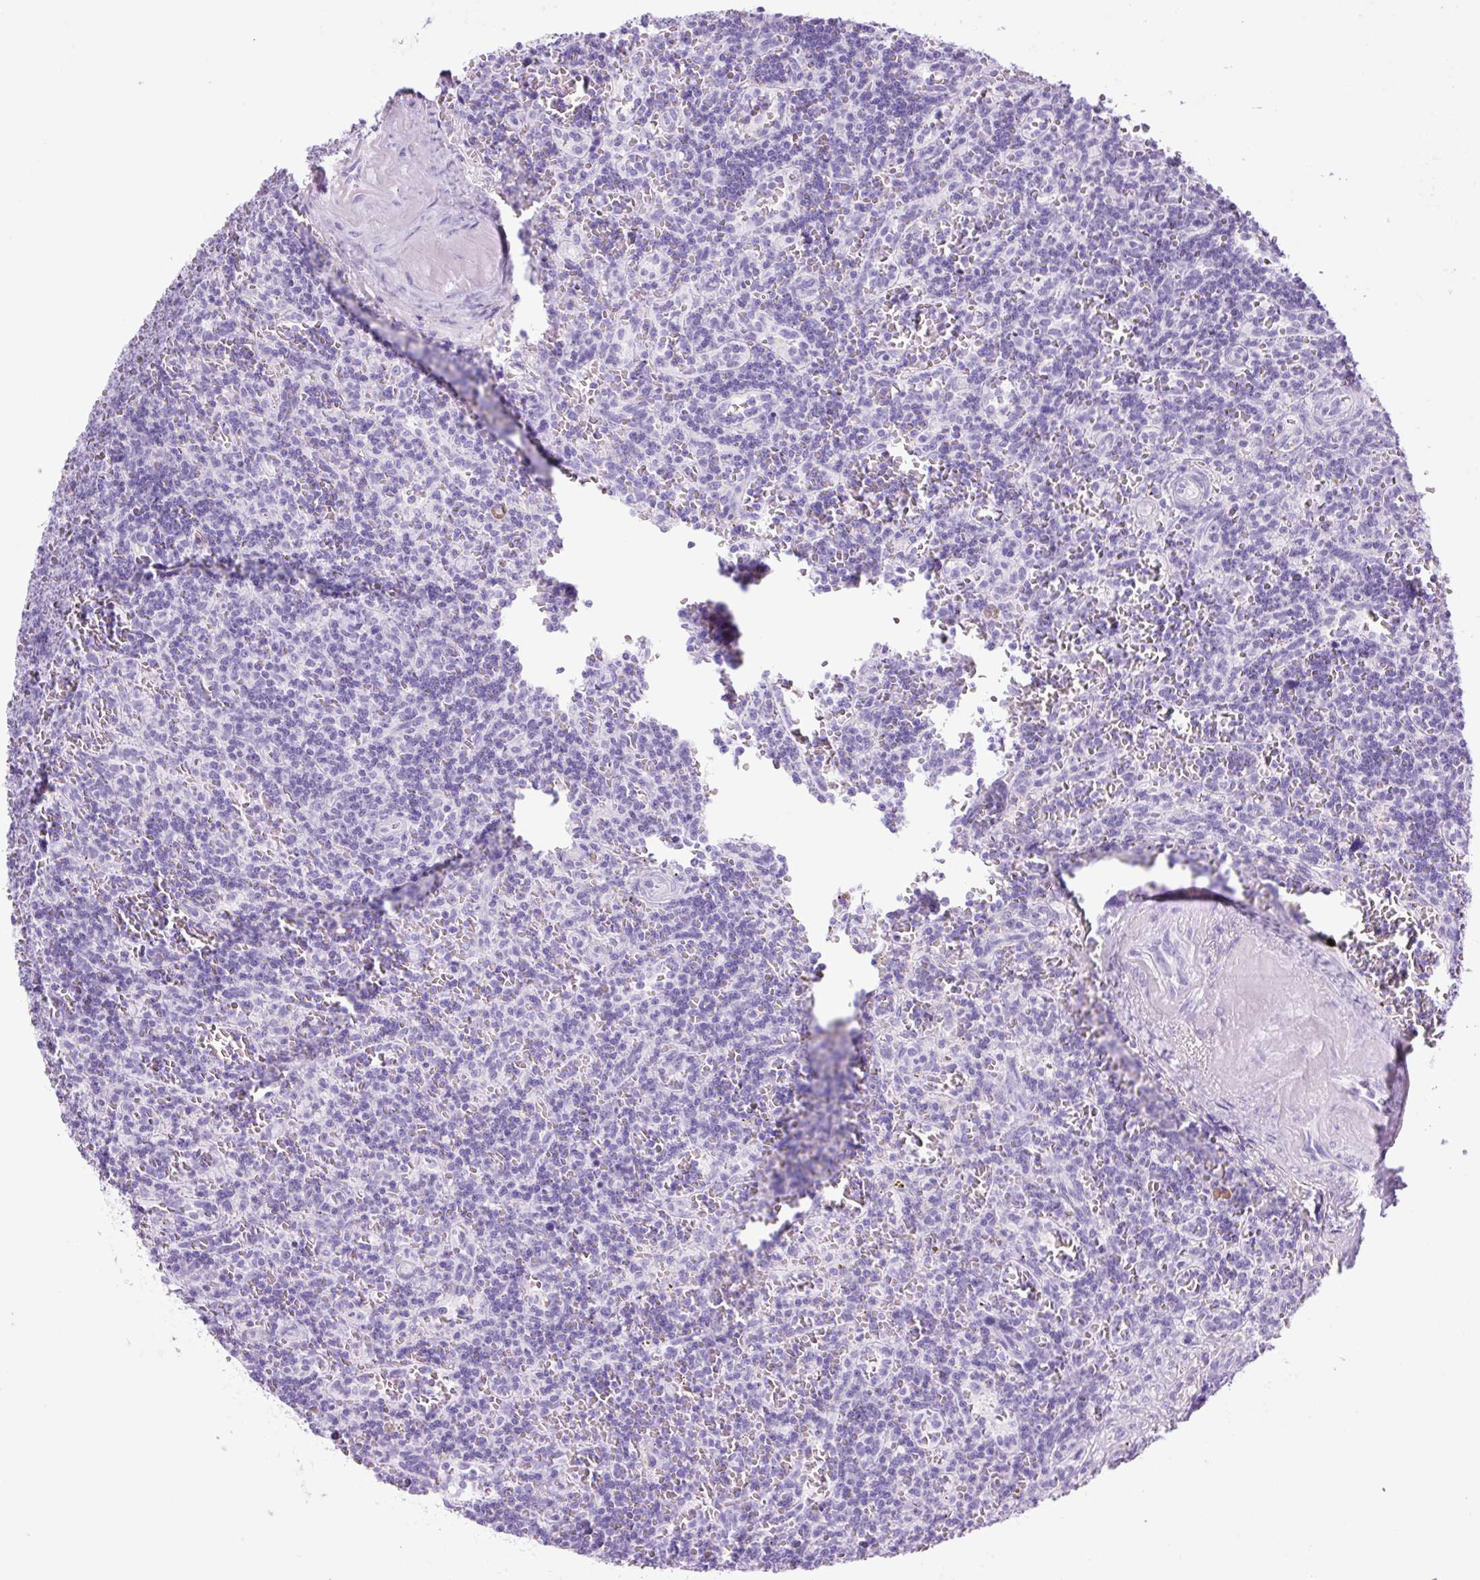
{"staining": {"intensity": "negative", "quantity": "none", "location": "none"}, "tissue": "lymphoma", "cell_type": "Tumor cells", "image_type": "cancer", "snomed": [{"axis": "morphology", "description": "Malignant lymphoma, non-Hodgkin's type, Low grade"}, {"axis": "topography", "description": "Spleen"}], "caption": "There is no significant positivity in tumor cells of malignant lymphoma, non-Hodgkin's type (low-grade).", "gene": "TFF2", "patient": {"sex": "male", "age": 73}}